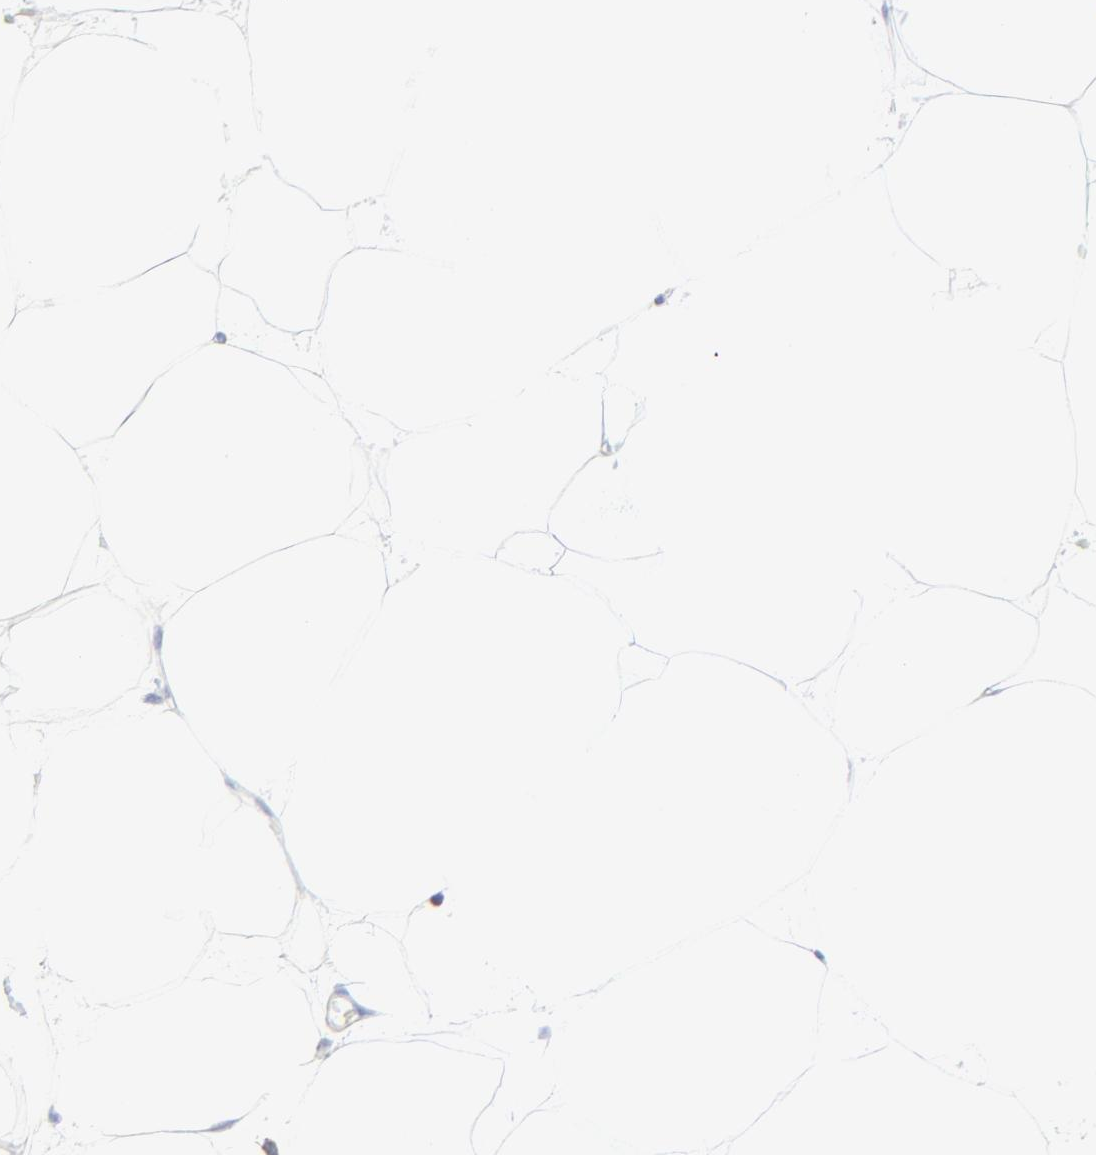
{"staining": {"intensity": "negative", "quantity": "none", "location": "none"}, "tissue": "adipose tissue", "cell_type": "Adipocytes", "image_type": "normal", "snomed": [{"axis": "morphology", "description": "Normal tissue, NOS"}, {"axis": "morphology", "description": "Duct carcinoma"}, {"axis": "topography", "description": "Breast"}, {"axis": "topography", "description": "Adipose tissue"}], "caption": "A high-resolution image shows IHC staining of benign adipose tissue, which reveals no significant positivity in adipocytes.", "gene": "LCK", "patient": {"sex": "female", "age": 37}}